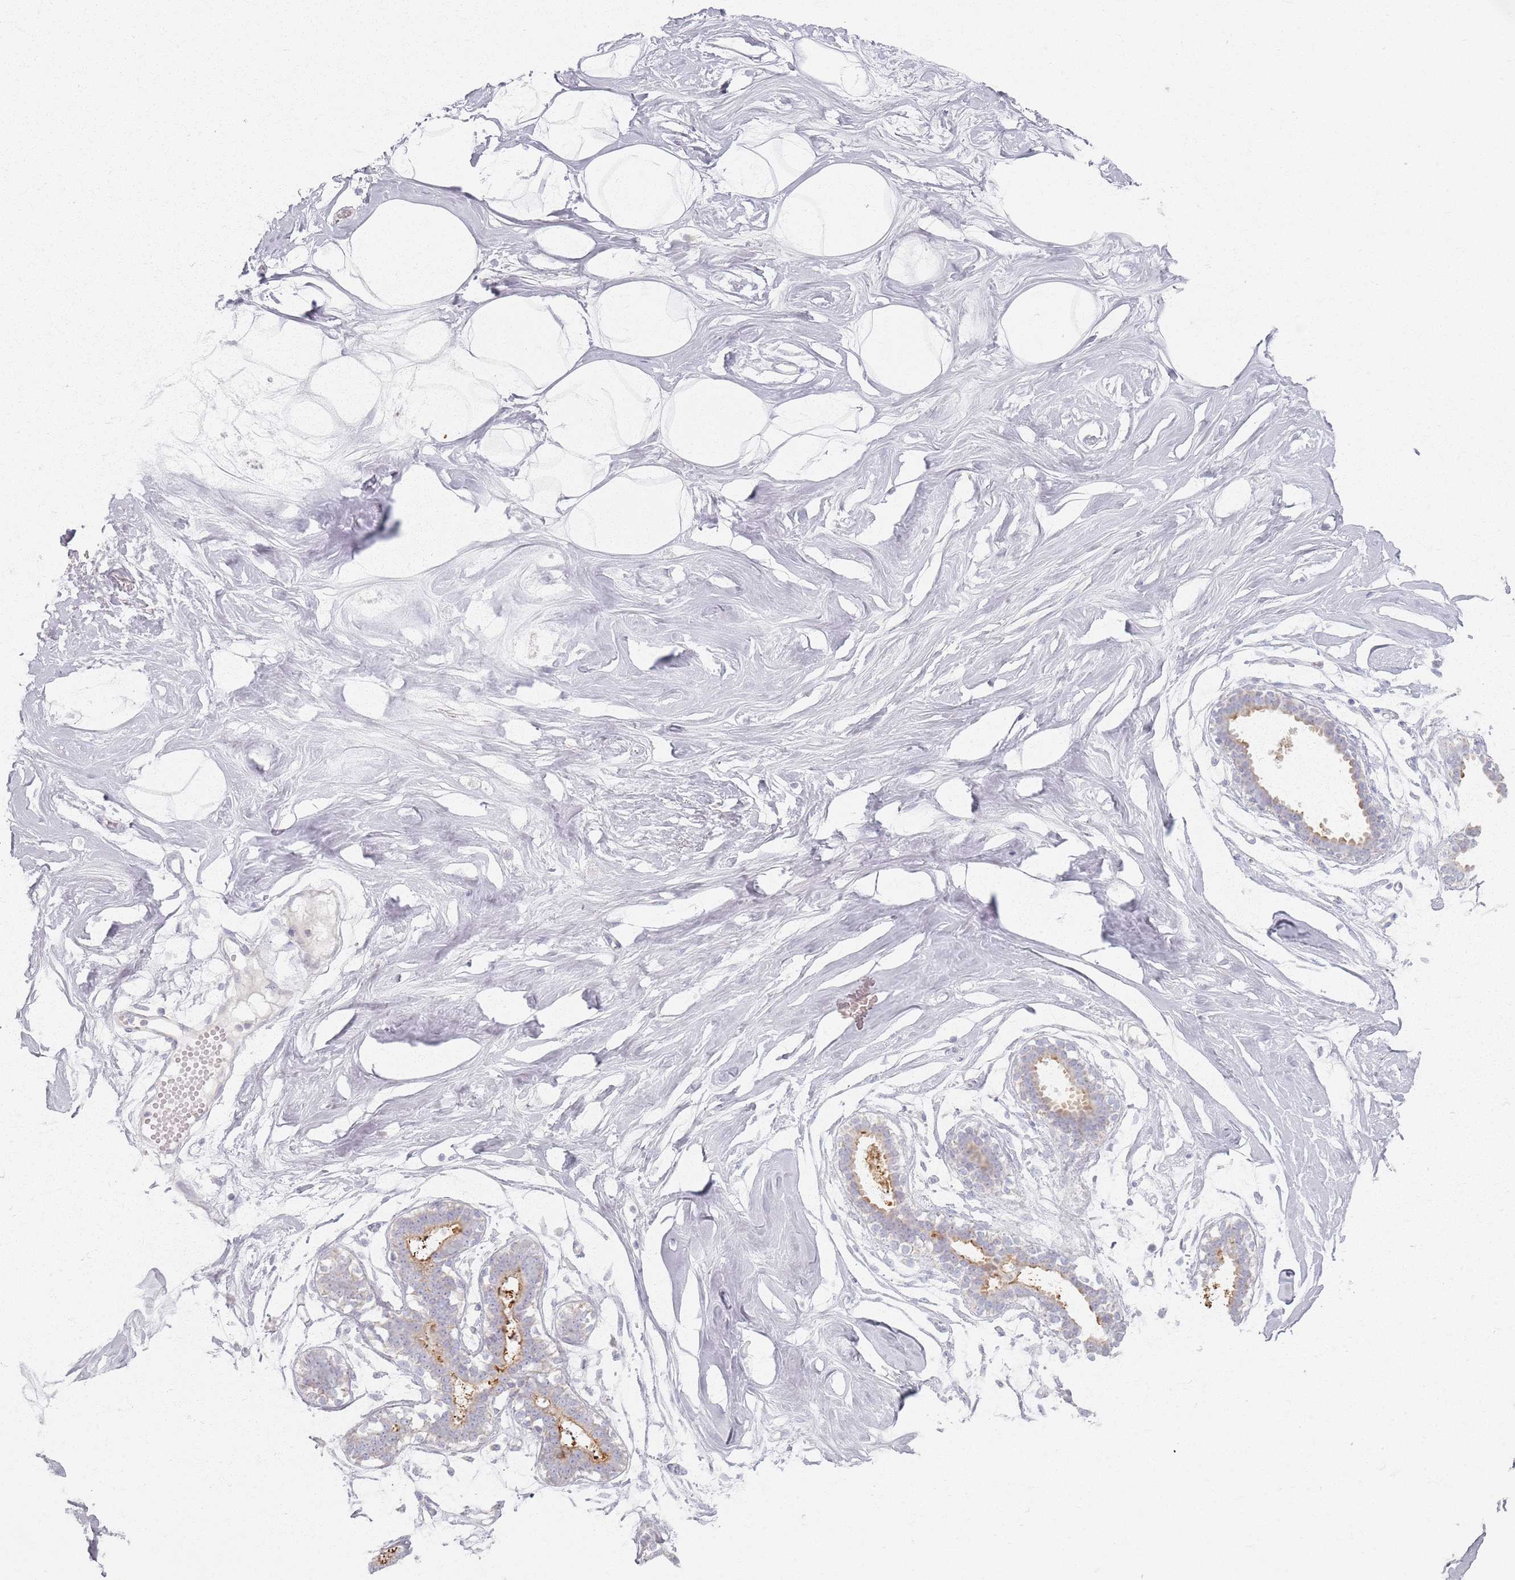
{"staining": {"intensity": "negative", "quantity": "none", "location": "none"}, "tissue": "breast", "cell_type": "Adipocytes", "image_type": "normal", "snomed": [{"axis": "morphology", "description": "Normal tissue, NOS"}, {"axis": "morphology", "description": "Adenoma, NOS"}, {"axis": "topography", "description": "Breast"}], "caption": "The photomicrograph displays no staining of adipocytes in normal breast.", "gene": "PKD2L2", "patient": {"sex": "female", "age": 23}}